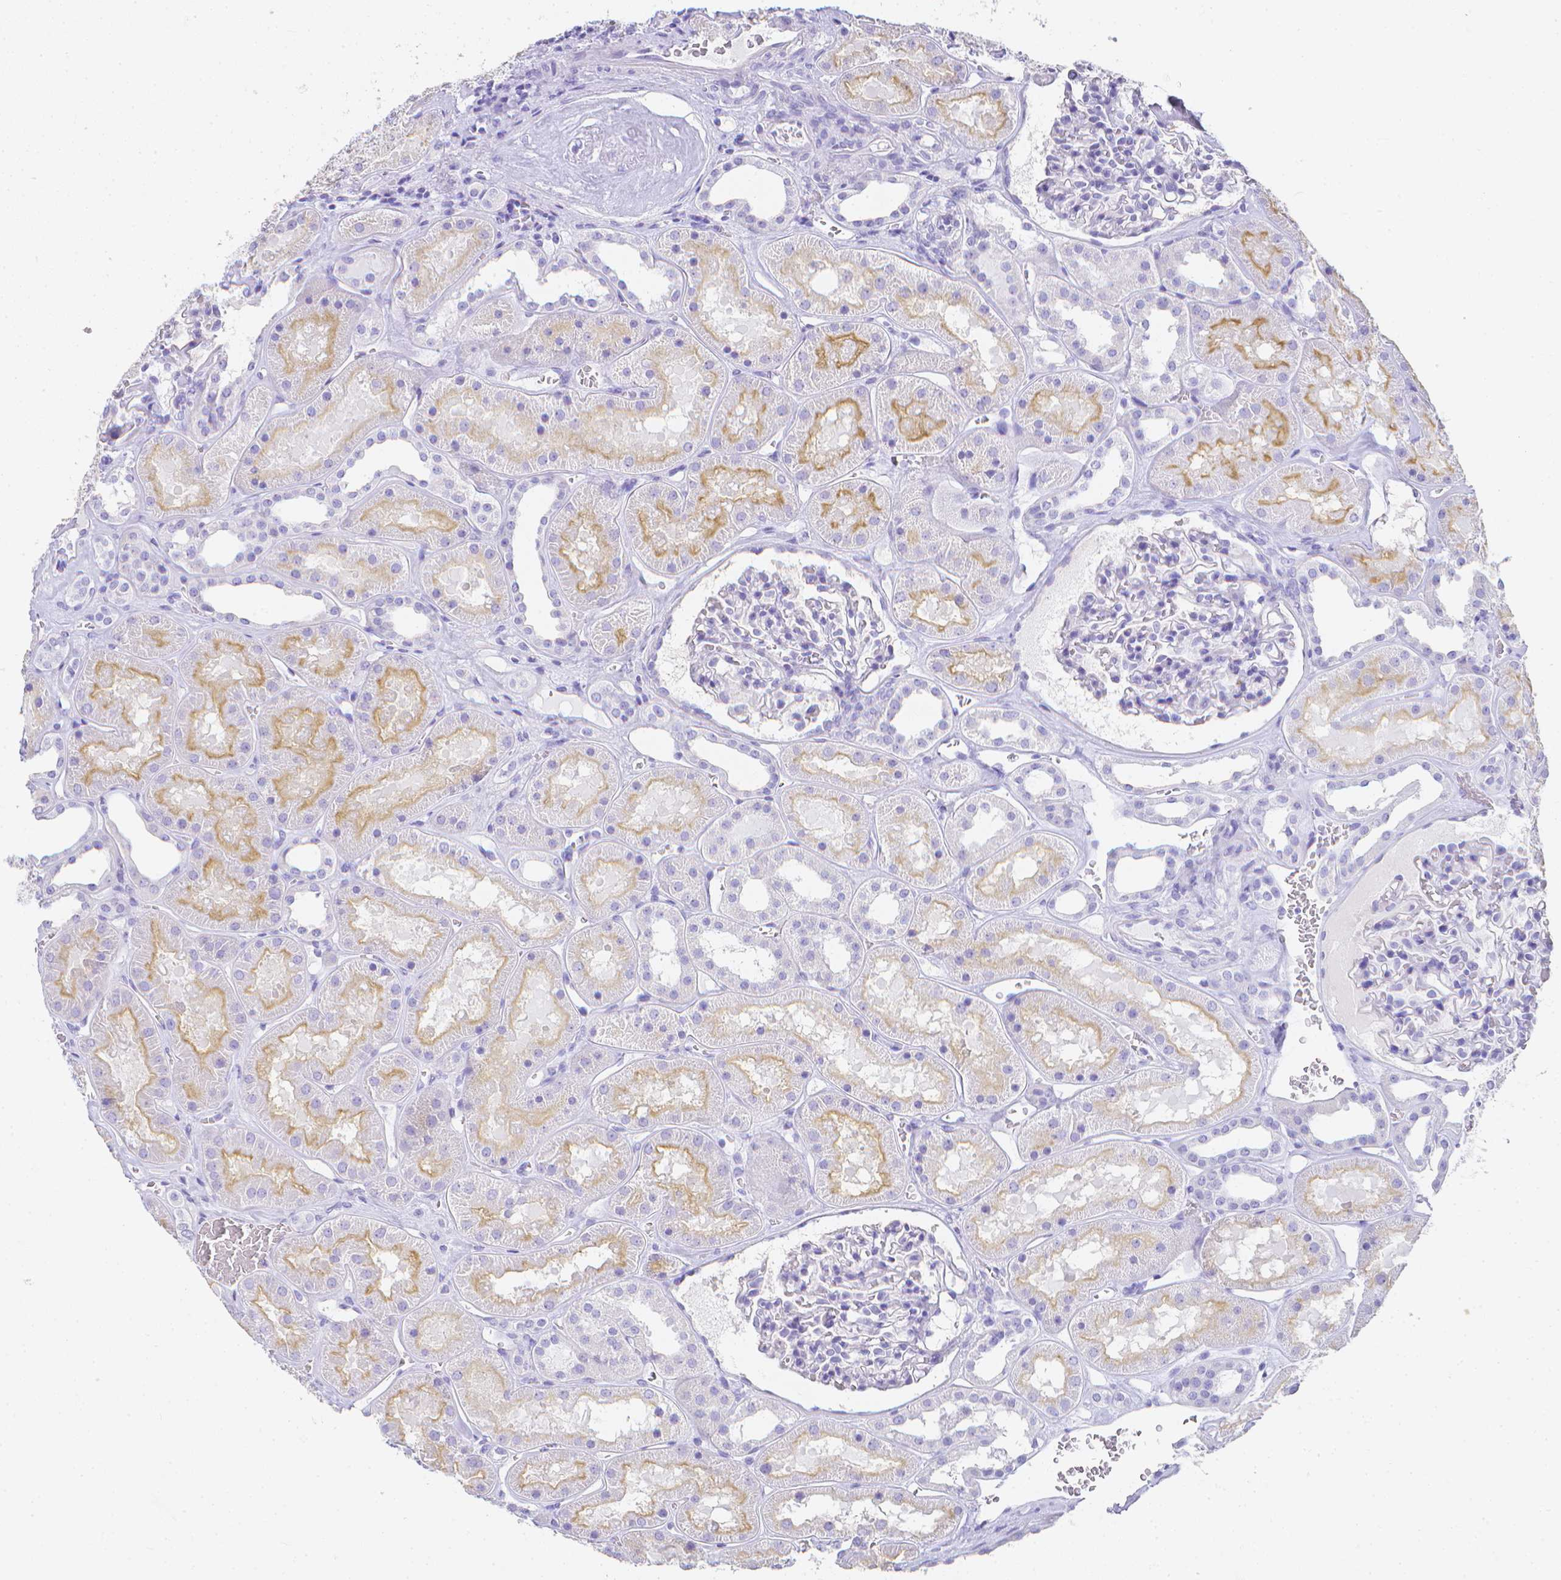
{"staining": {"intensity": "negative", "quantity": "none", "location": "none"}, "tissue": "kidney", "cell_type": "Cells in glomeruli", "image_type": "normal", "snomed": [{"axis": "morphology", "description": "Normal tissue, NOS"}, {"axis": "topography", "description": "Kidney"}], "caption": "Immunohistochemistry histopathology image of unremarkable kidney stained for a protein (brown), which reveals no positivity in cells in glomeruli. (IHC, brightfield microscopy, high magnification).", "gene": "LGALS4", "patient": {"sex": "female", "age": 41}}